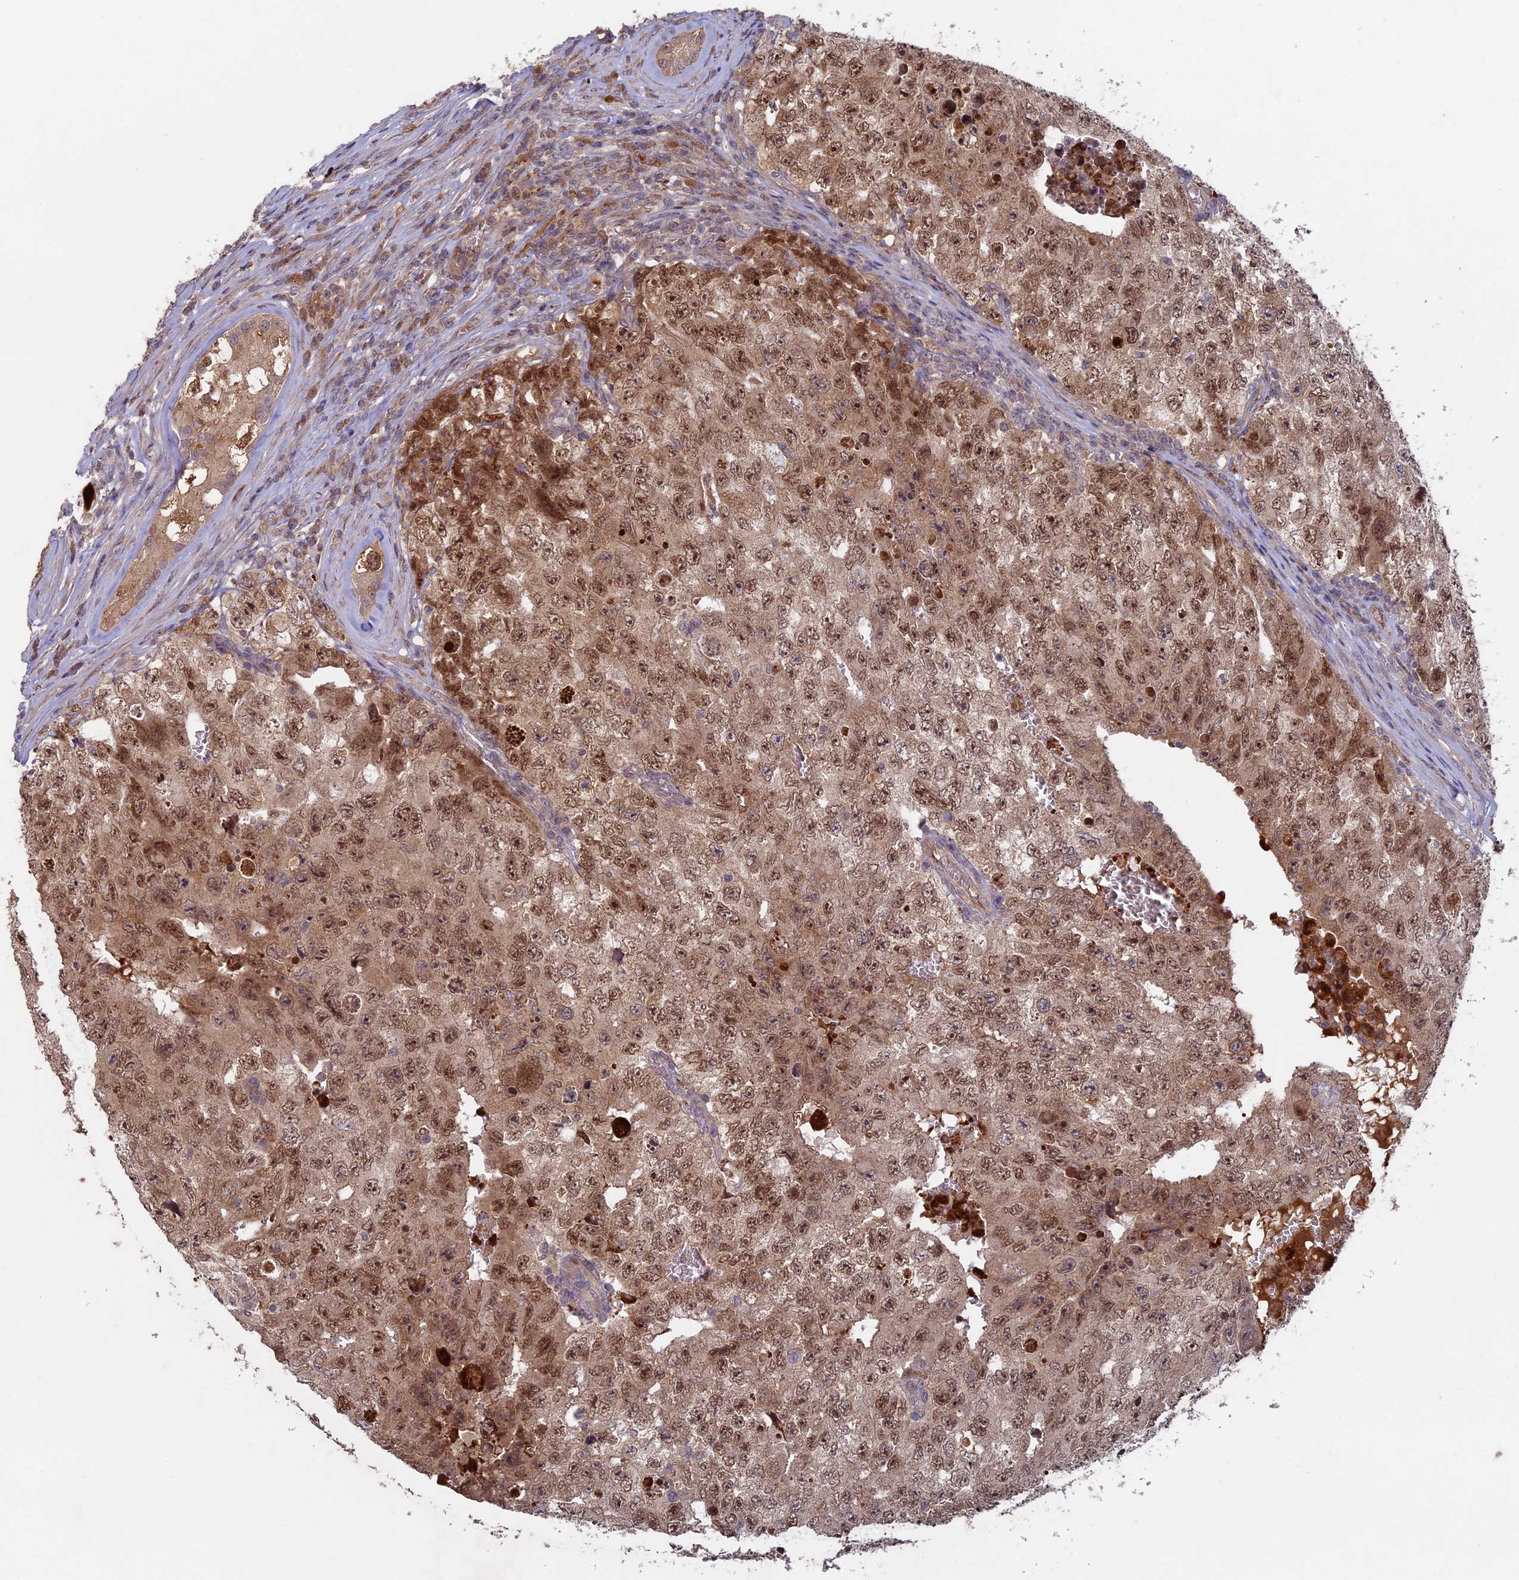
{"staining": {"intensity": "moderate", "quantity": ">75%", "location": "nuclear"}, "tissue": "testis cancer", "cell_type": "Tumor cells", "image_type": "cancer", "snomed": [{"axis": "morphology", "description": "Carcinoma, Embryonal, NOS"}, {"axis": "topography", "description": "Testis"}], "caption": "Testis cancer (embryonal carcinoma) was stained to show a protein in brown. There is medium levels of moderate nuclear positivity in approximately >75% of tumor cells.", "gene": "RCCD1", "patient": {"sex": "male", "age": 17}}